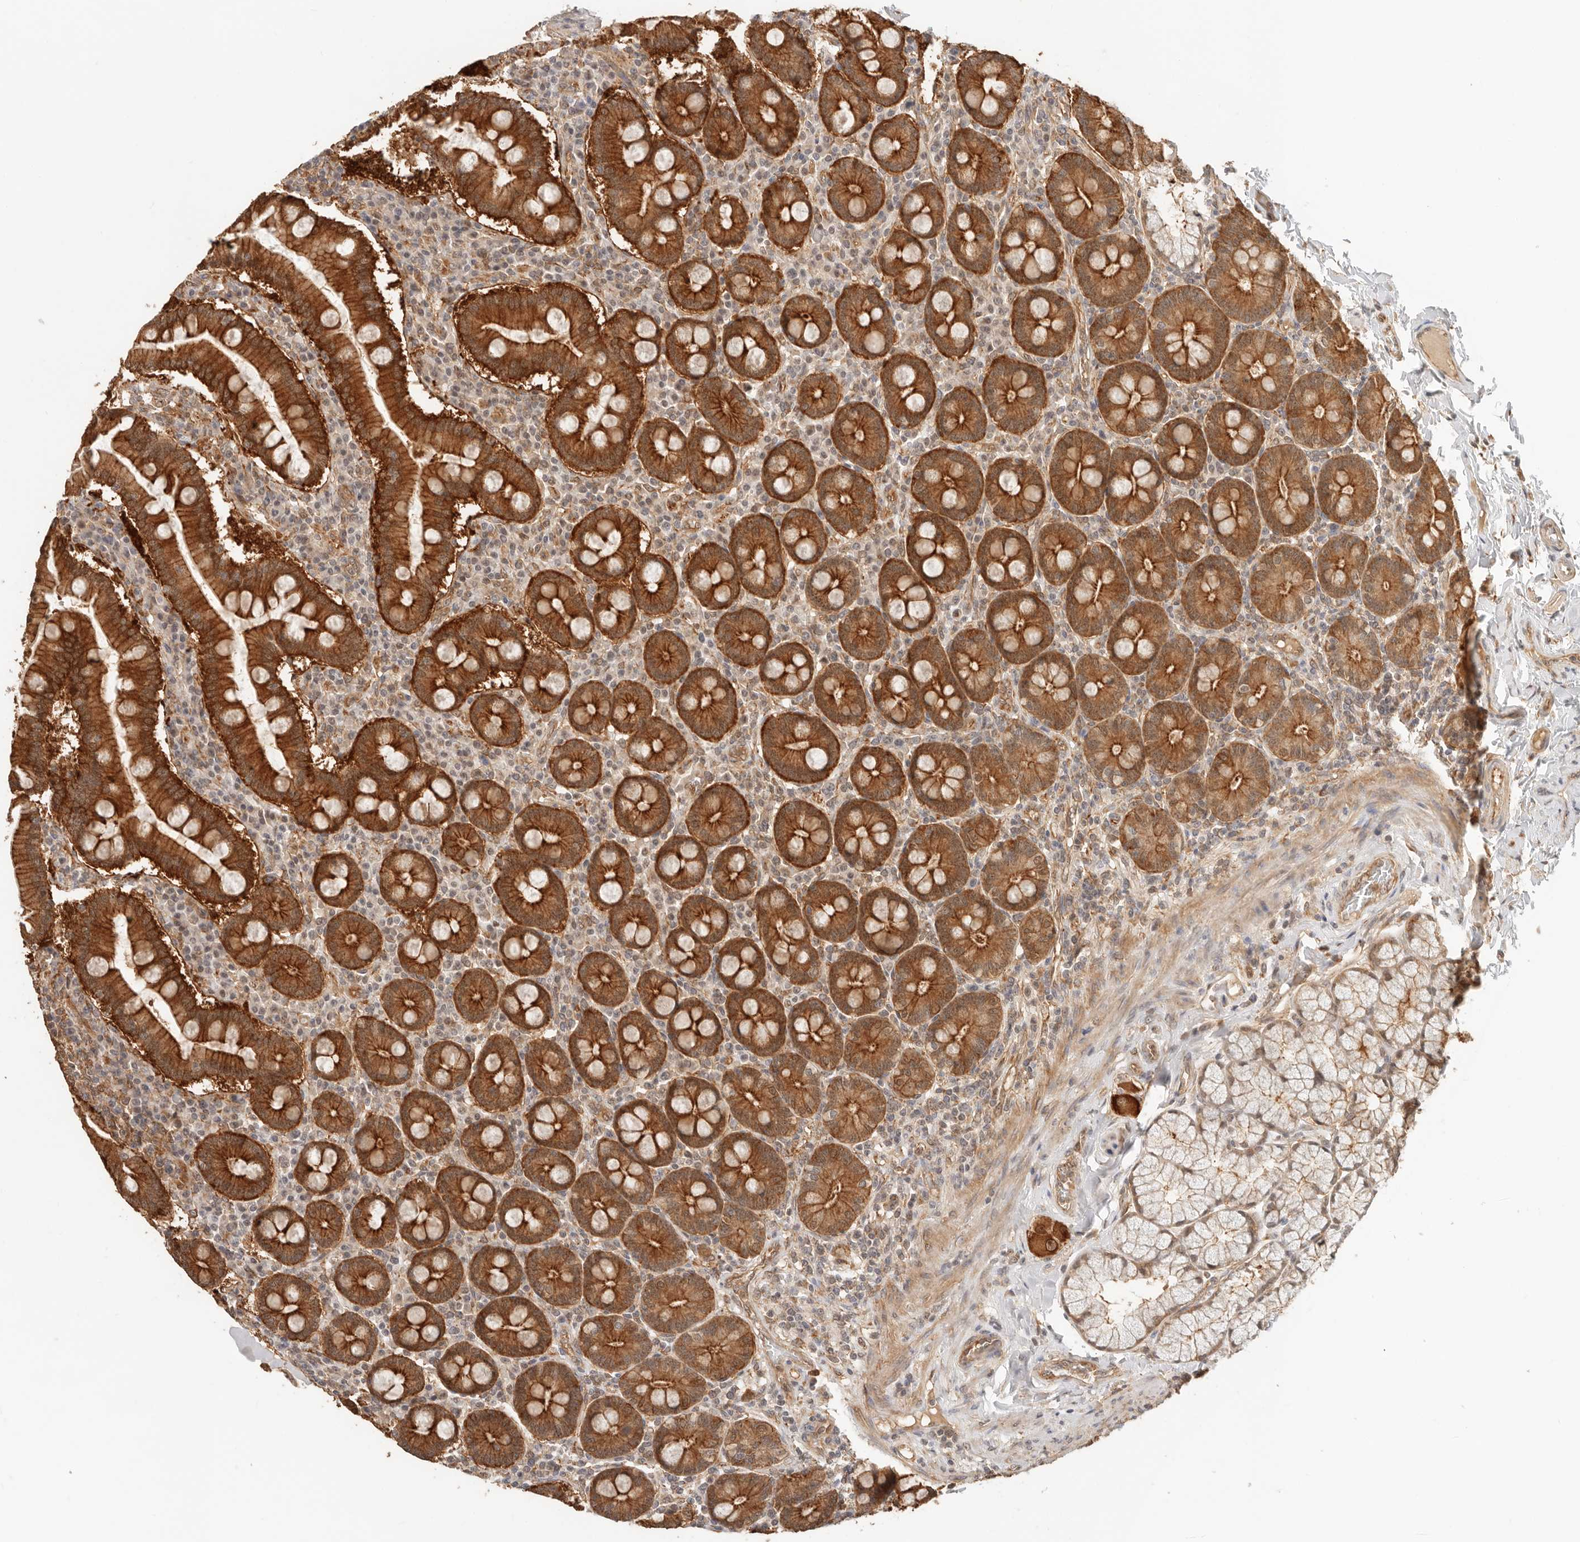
{"staining": {"intensity": "strong", "quantity": ">75%", "location": "cytoplasmic/membranous,nuclear"}, "tissue": "duodenum", "cell_type": "Glandular cells", "image_type": "normal", "snomed": [{"axis": "morphology", "description": "Normal tissue, NOS"}, {"axis": "topography", "description": "Duodenum"}], "caption": "Immunohistochemistry (DAB (3,3'-diaminobenzidine)) staining of normal duodenum displays strong cytoplasmic/membranous,nuclear protein positivity in approximately >75% of glandular cells.", "gene": "HEXD", "patient": {"sex": "male", "age": 50}}